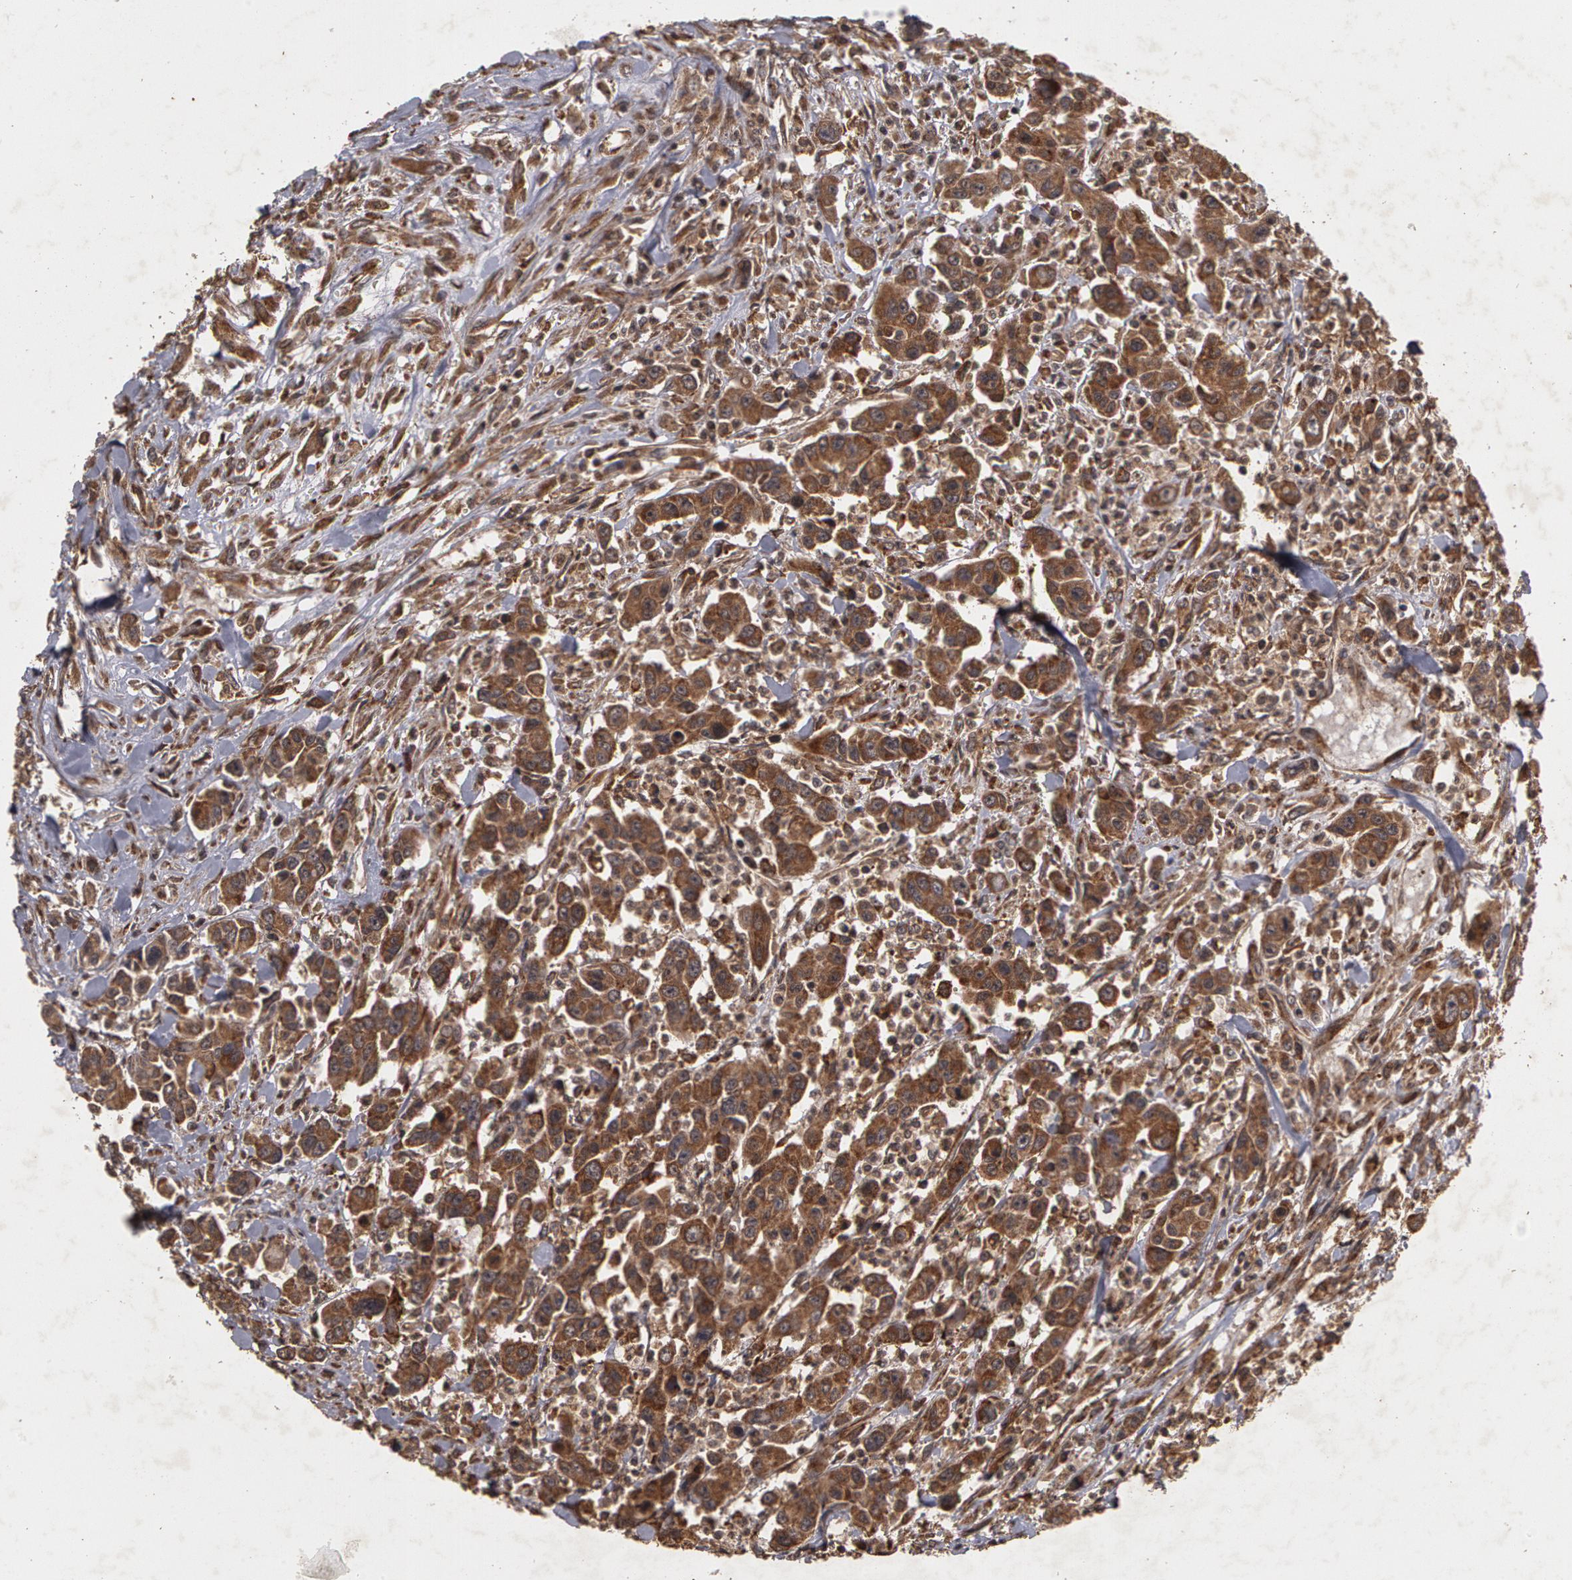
{"staining": {"intensity": "weak", "quantity": ">75%", "location": "cytoplasmic/membranous"}, "tissue": "urothelial cancer", "cell_type": "Tumor cells", "image_type": "cancer", "snomed": [{"axis": "morphology", "description": "Urothelial carcinoma, High grade"}, {"axis": "topography", "description": "Urinary bladder"}], "caption": "An immunohistochemistry (IHC) image of tumor tissue is shown. Protein staining in brown shows weak cytoplasmic/membranous positivity in urothelial cancer within tumor cells. (DAB = brown stain, brightfield microscopy at high magnification).", "gene": "CALR", "patient": {"sex": "male", "age": 86}}